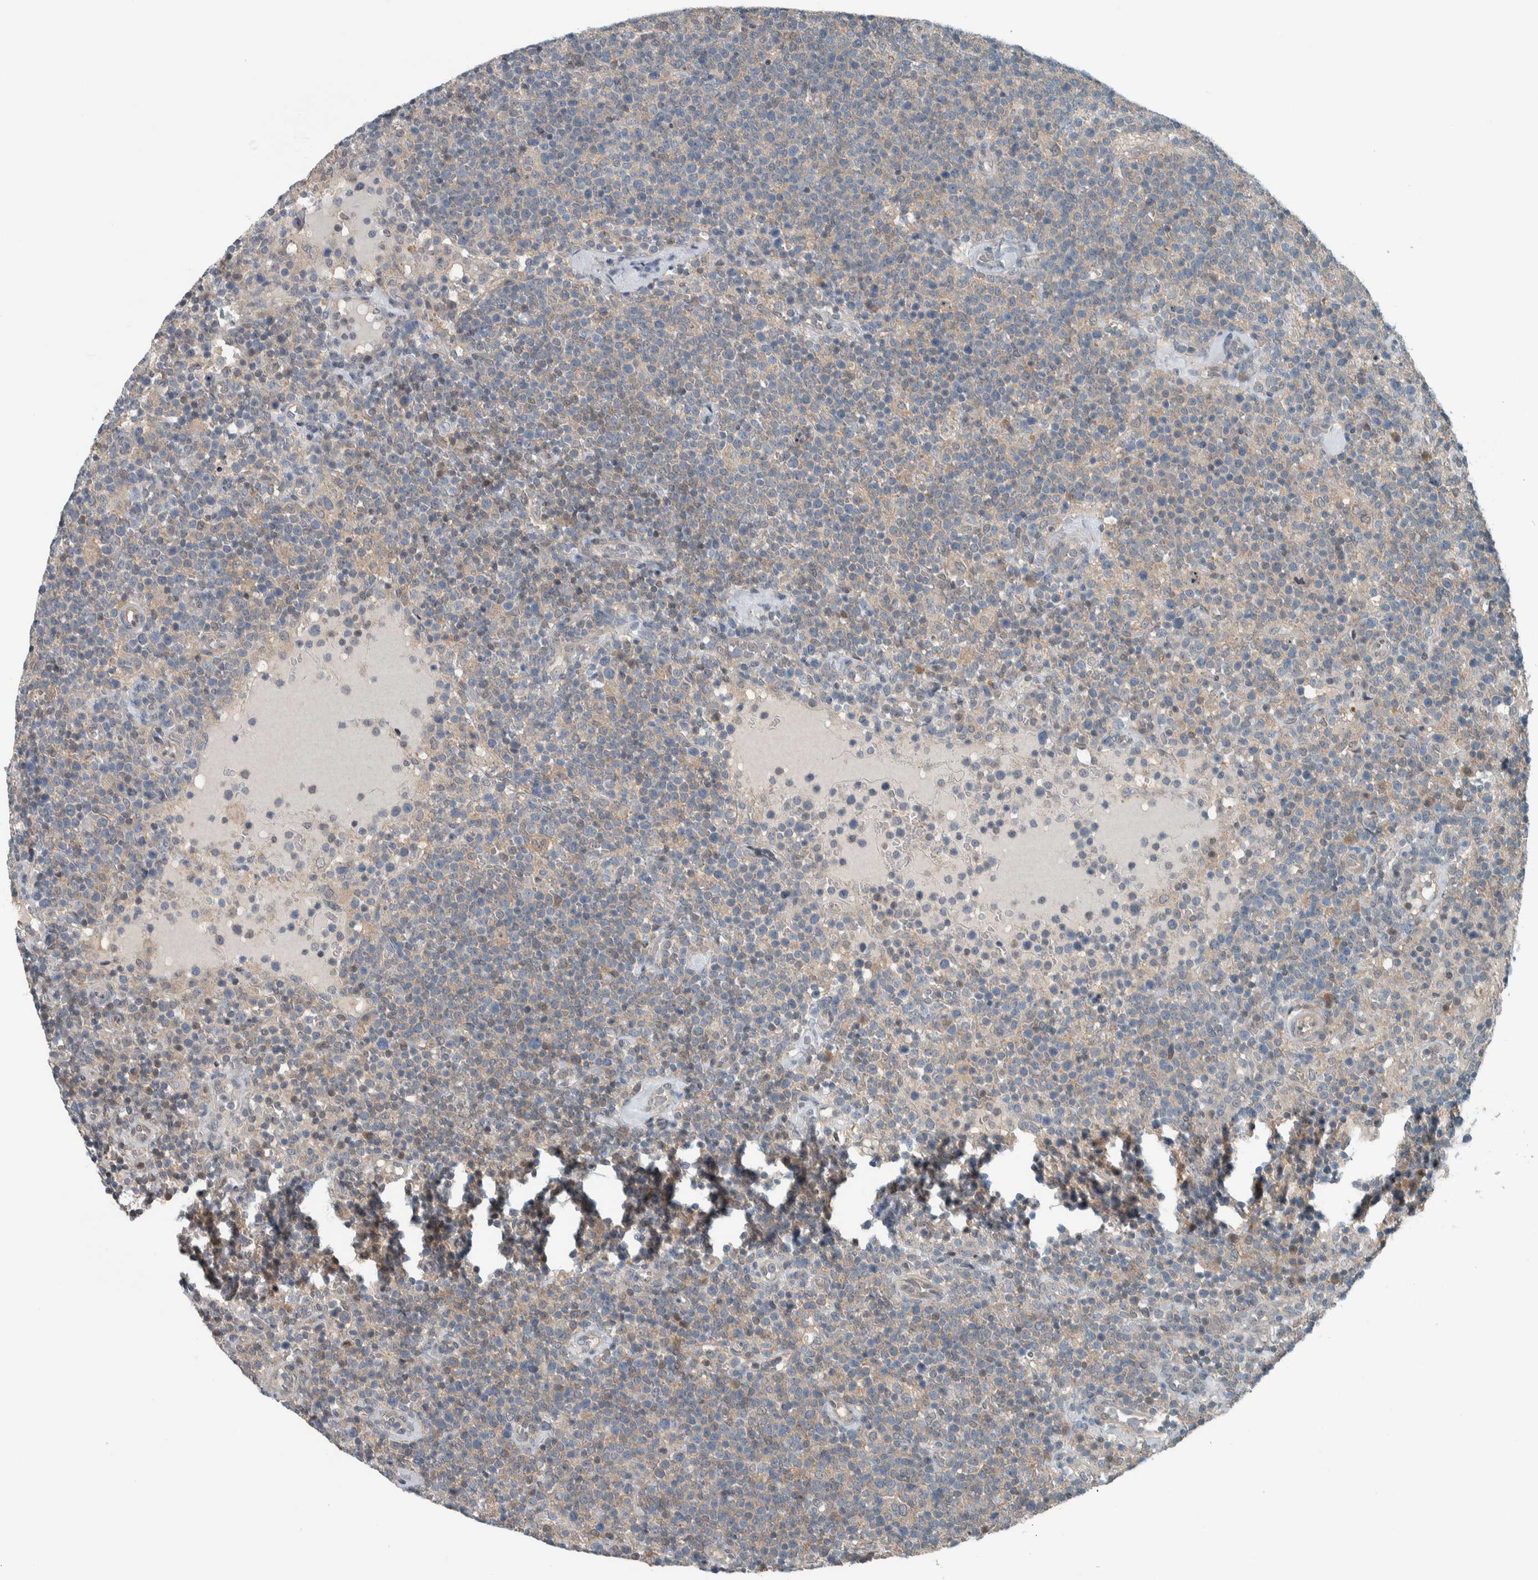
{"staining": {"intensity": "weak", "quantity": "<25%", "location": "cytoplasmic/membranous"}, "tissue": "lymphoma", "cell_type": "Tumor cells", "image_type": "cancer", "snomed": [{"axis": "morphology", "description": "Malignant lymphoma, non-Hodgkin's type, High grade"}, {"axis": "topography", "description": "Lymph node"}], "caption": "A histopathology image of malignant lymphoma, non-Hodgkin's type (high-grade) stained for a protein displays no brown staining in tumor cells.", "gene": "ALAD", "patient": {"sex": "male", "age": 61}}